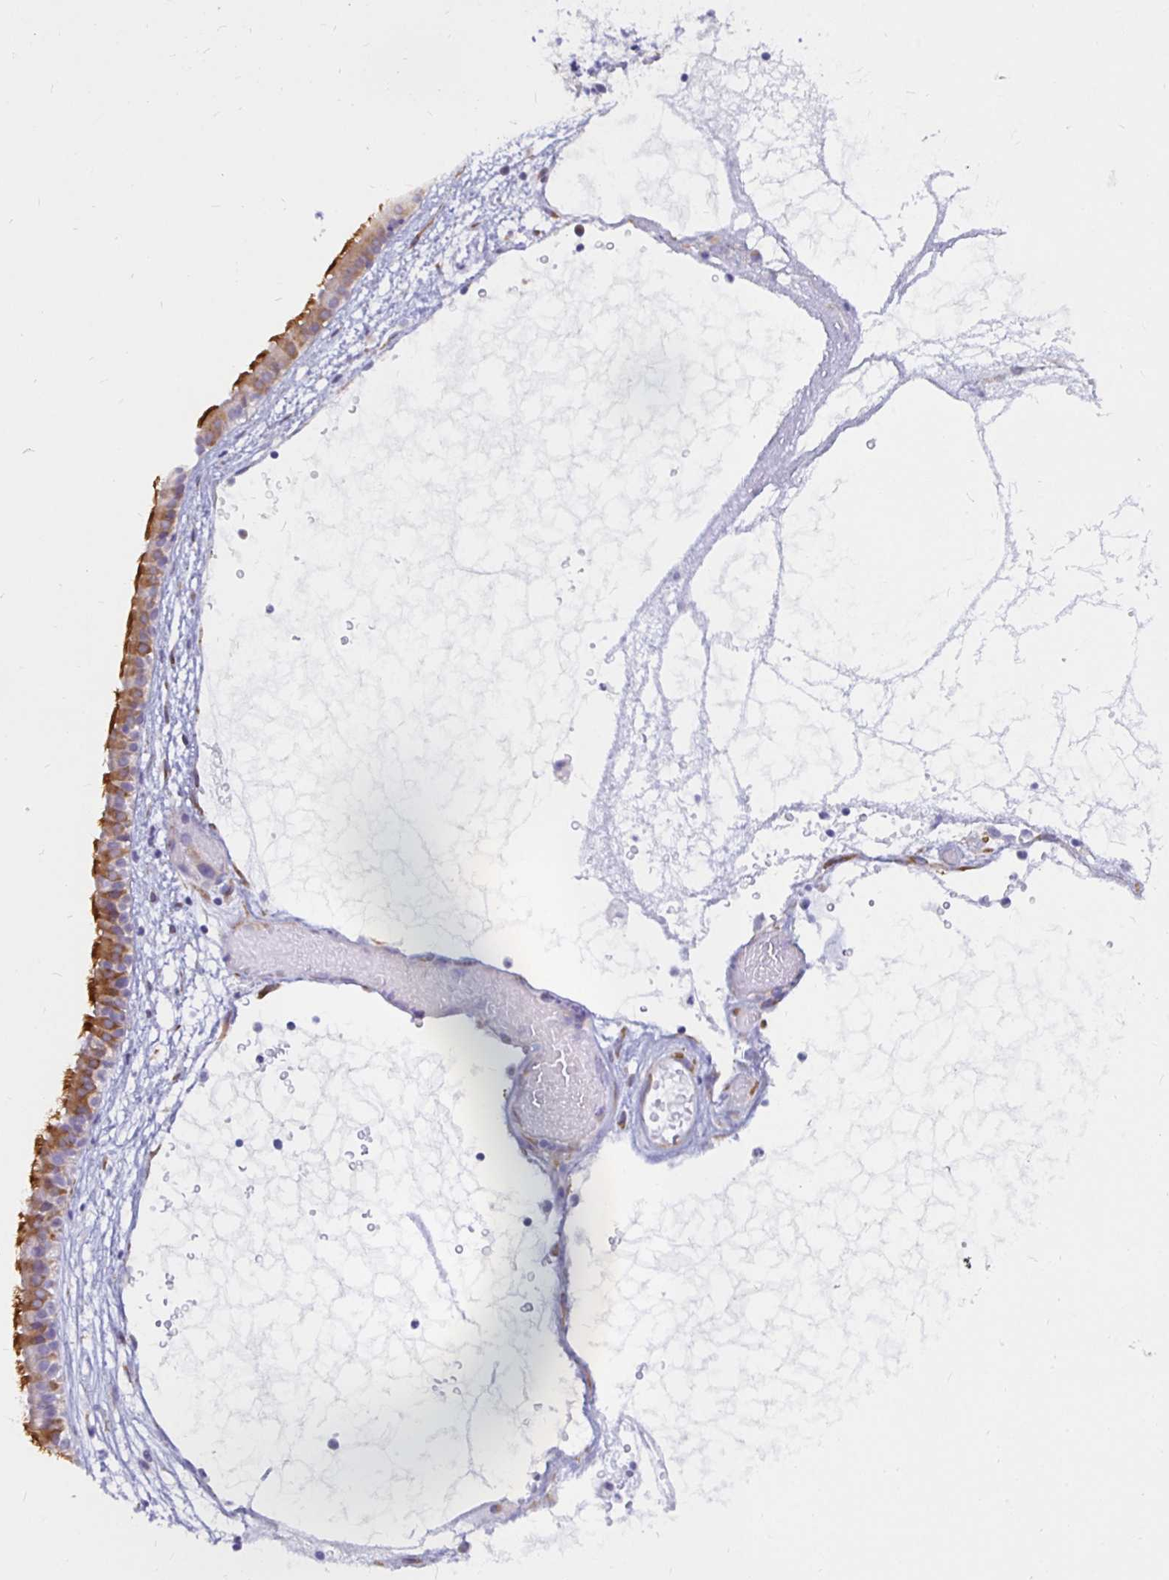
{"staining": {"intensity": "strong", "quantity": "25%-75%", "location": "cytoplasmic/membranous"}, "tissue": "nasopharynx", "cell_type": "Respiratory epithelial cells", "image_type": "normal", "snomed": [{"axis": "morphology", "description": "Normal tissue, NOS"}, {"axis": "topography", "description": "Nasopharynx"}], "caption": "IHC image of normal nasopharynx: nasopharynx stained using immunohistochemistry (IHC) displays high levels of strong protein expression localized specifically in the cytoplasmic/membranous of respiratory epithelial cells, appearing as a cytoplasmic/membranous brown color.", "gene": "DNAI2", "patient": {"sex": "male", "age": 24}}